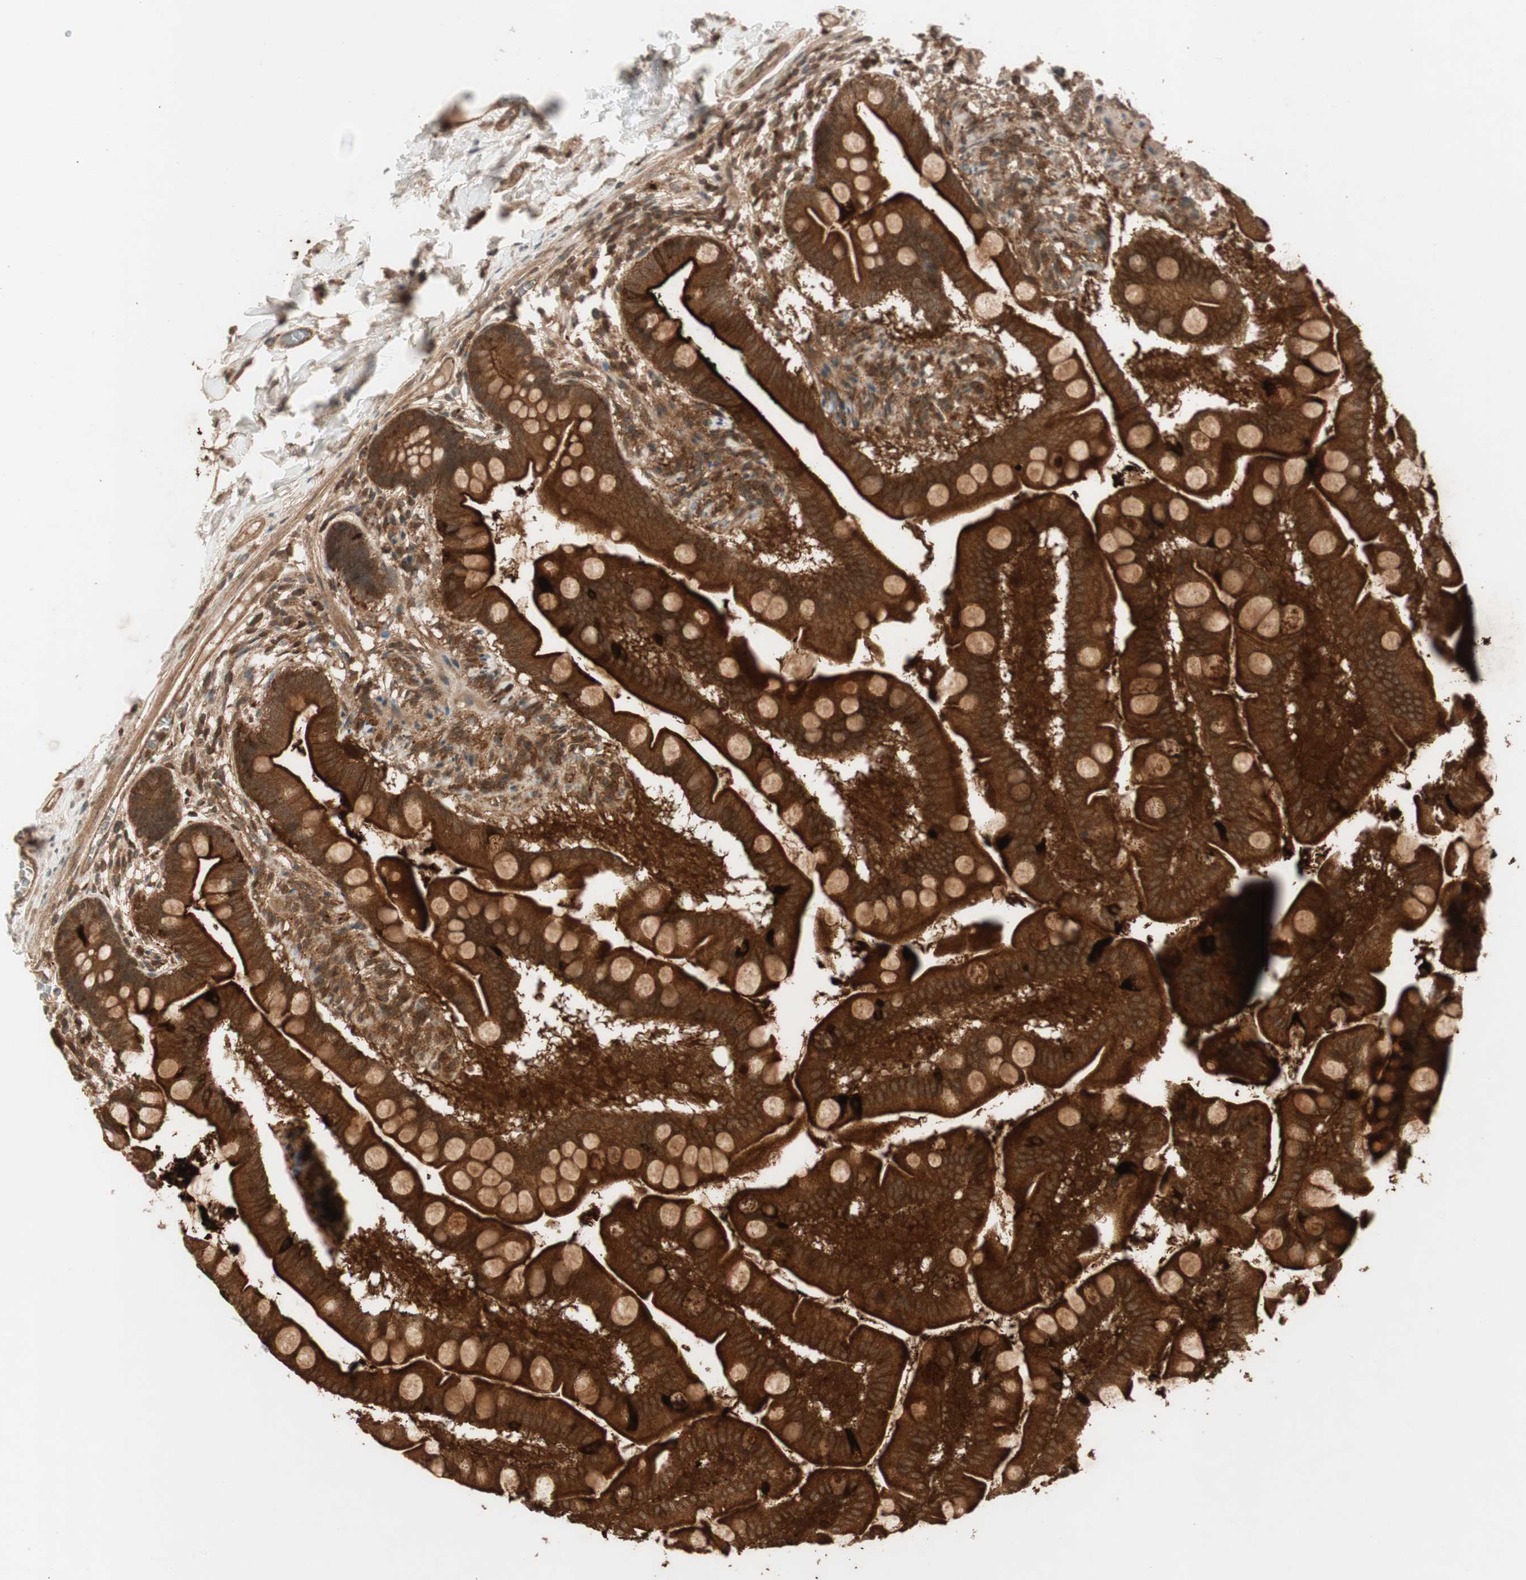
{"staining": {"intensity": "strong", "quantity": ">75%", "location": "cytoplasmic/membranous"}, "tissue": "small intestine", "cell_type": "Glandular cells", "image_type": "normal", "snomed": [{"axis": "morphology", "description": "Normal tissue, NOS"}, {"axis": "topography", "description": "Small intestine"}], "caption": "Human small intestine stained with a brown dye demonstrates strong cytoplasmic/membranous positive staining in about >75% of glandular cells.", "gene": "EPHA8", "patient": {"sex": "male", "age": 41}}